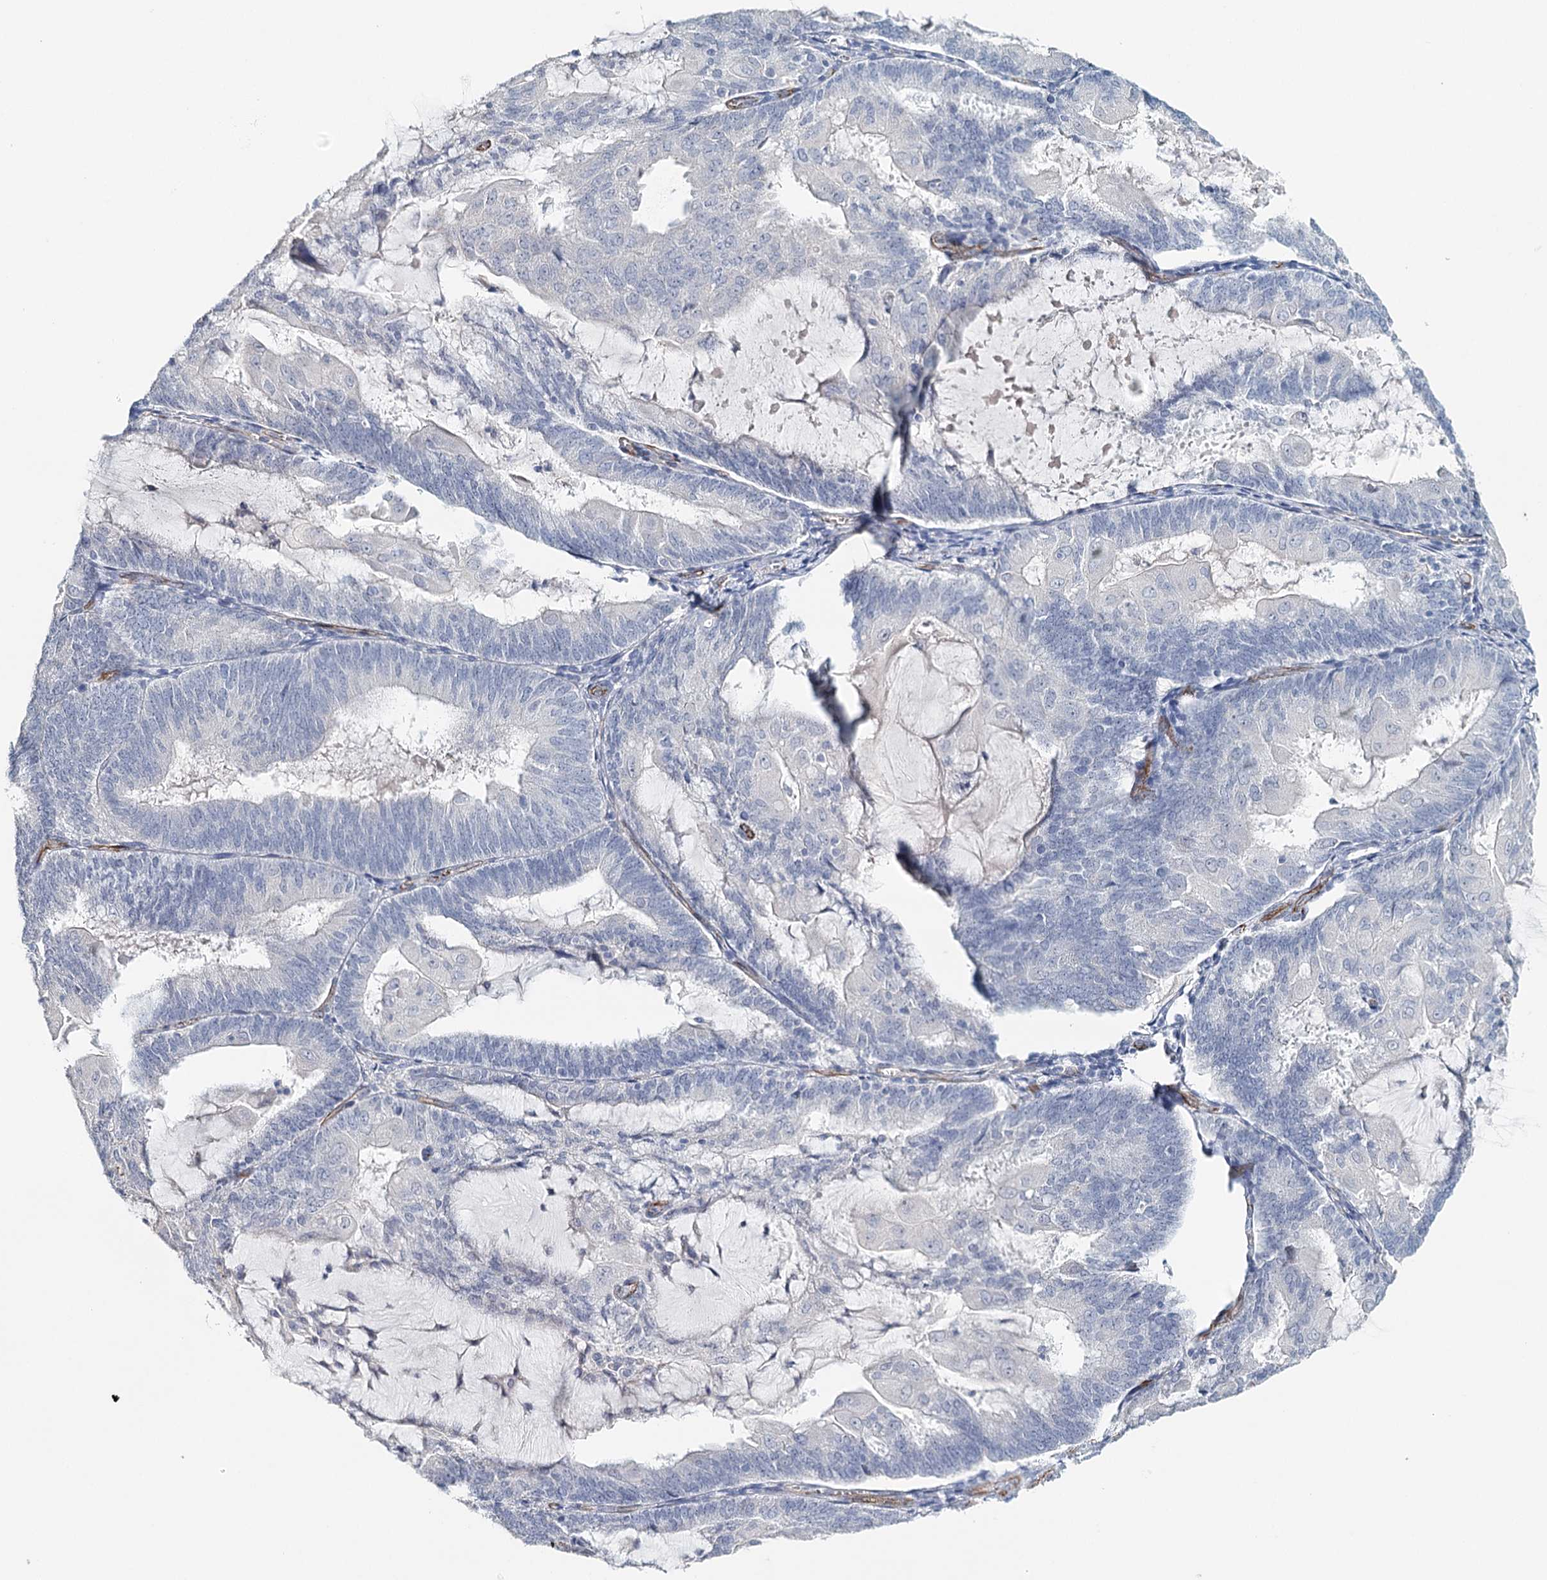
{"staining": {"intensity": "negative", "quantity": "none", "location": "none"}, "tissue": "endometrial cancer", "cell_type": "Tumor cells", "image_type": "cancer", "snomed": [{"axis": "morphology", "description": "Adenocarcinoma, NOS"}, {"axis": "topography", "description": "Endometrium"}], "caption": "Tumor cells show no significant staining in endometrial cancer (adenocarcinoma).", "gene": "SYNPO", "patient": {"sex": "female", "age": 81}}